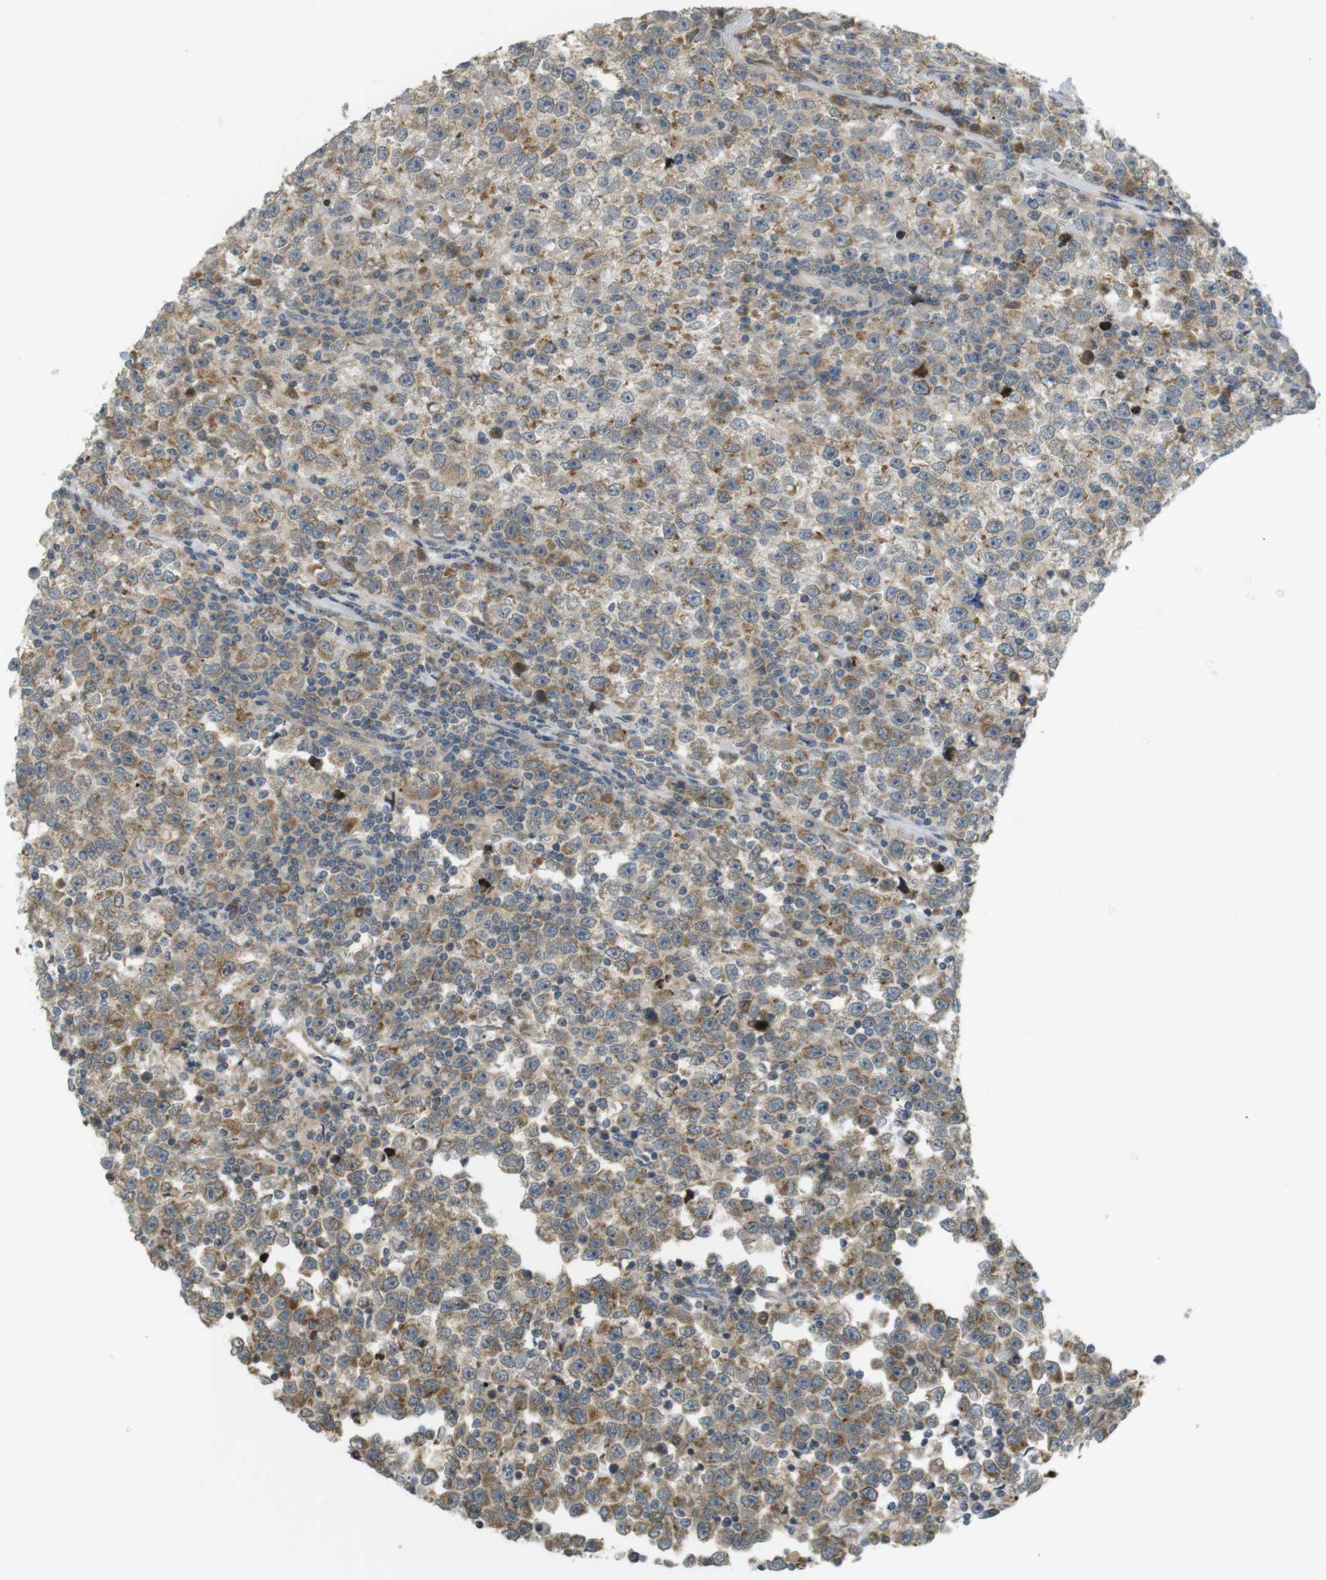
{"staining": {"intensity": "moderate", "quantity": ">75%", "location": "cytoplasmic/membranous"}, "tissue": "testis cancer", "cell_type": "Tumor cells", "image_type": "cancer", "snomed": [{"axis": "morphology", "description": "Seminoma, NOS"}, {"axis": "topography", "description": "Testis"}], "caption": "The histopathology image exhibits staining of seminoma (testis), revealing moderate cytoplasmic/membranous protein positivity (brown color) within tumor cells.", "gene": "CLRN3", "patient": {"sex": "male", "age": 43}}